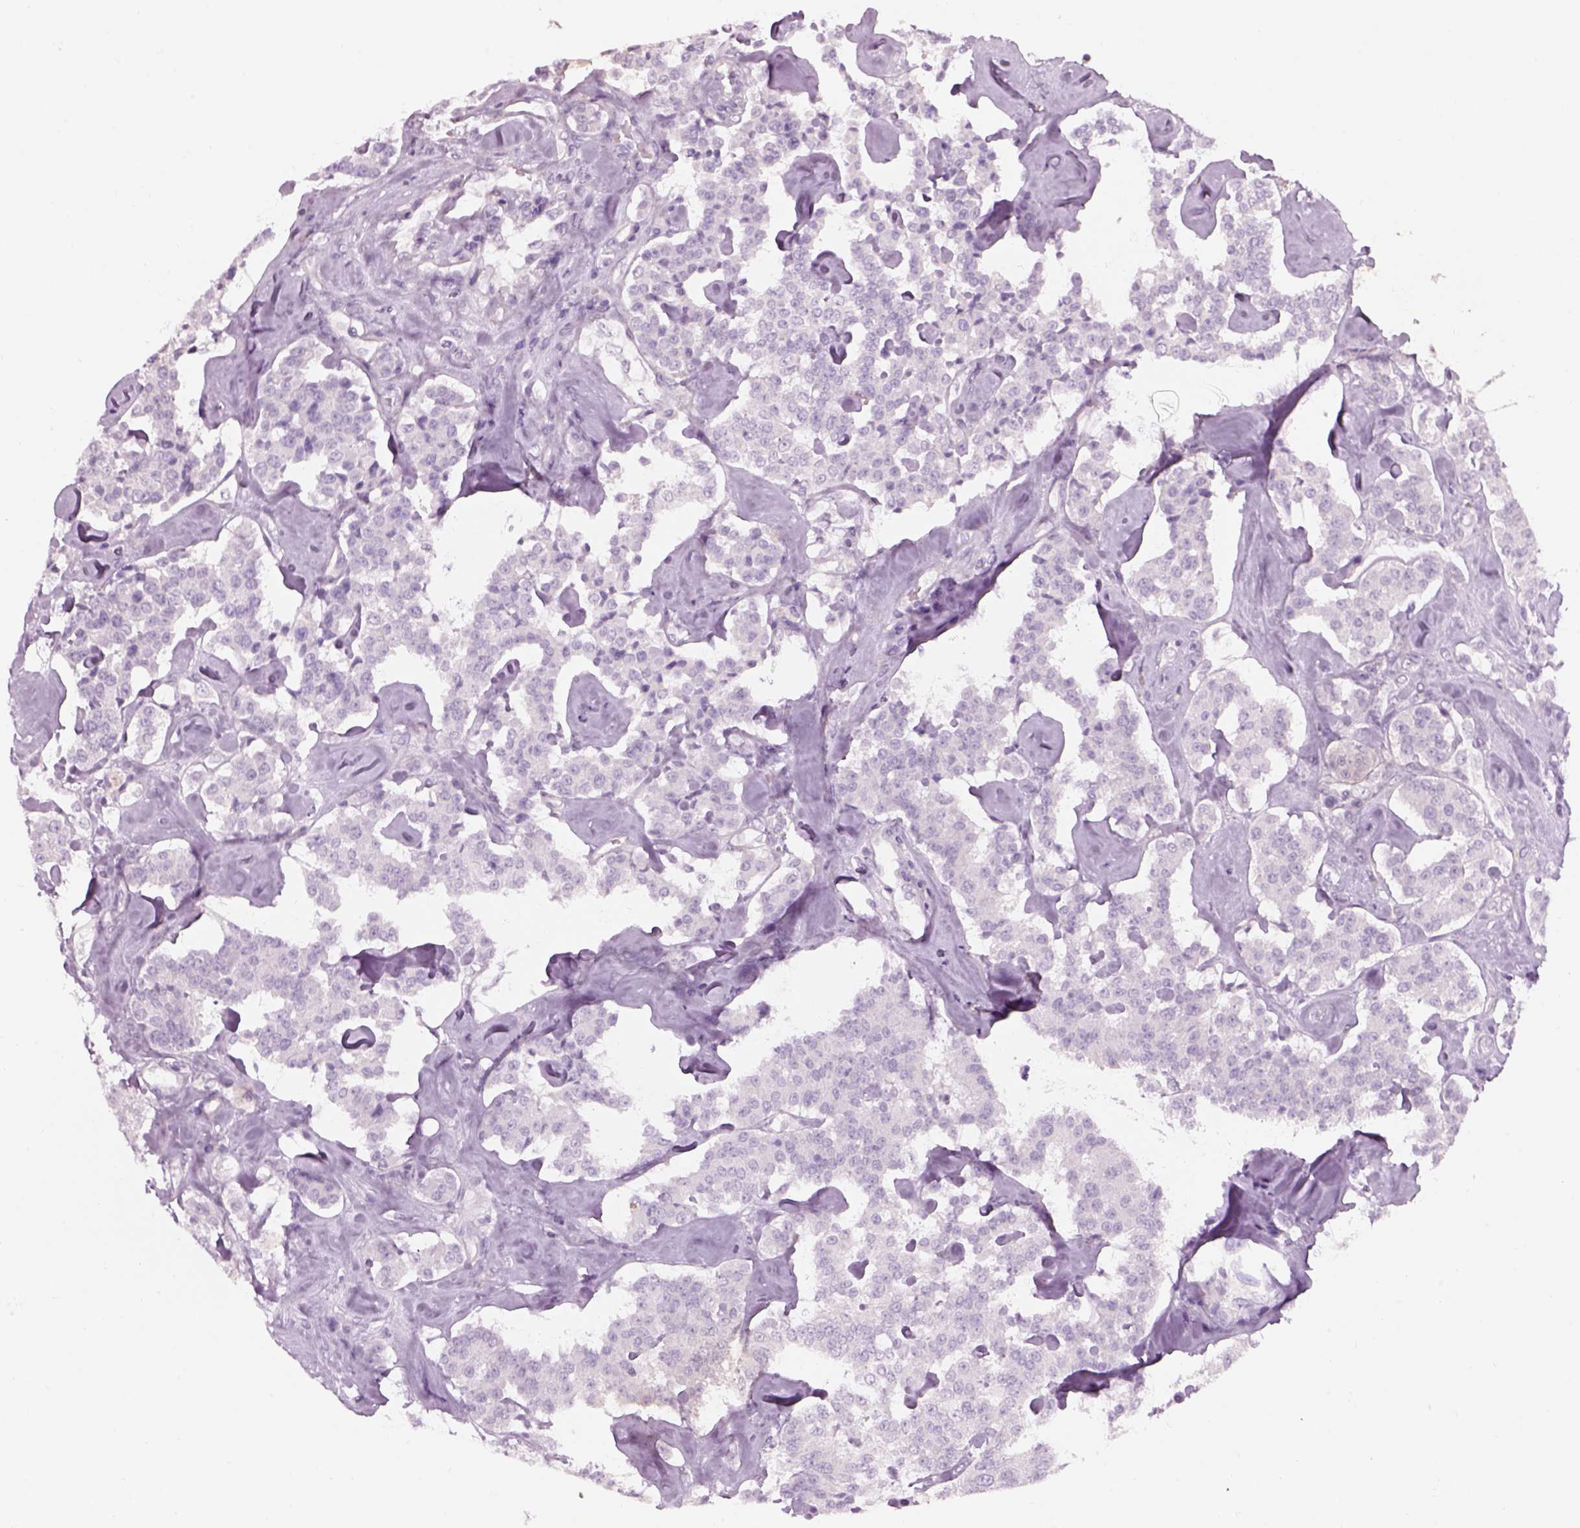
{"staining": {"intensity": "negative", "quantity": "none", "location": "none"}, "tissue": "carcinoid", "cell_type": "Tumor cells", "image_type": "cancer", "snomed": [{"axis": "morphology", "description": "Carcinoid, malignant, NOS"}, {"axis": "topography", "description": "Pancreas"}], "caption": "Tumor cells show no significant expression in carcinoid. Nuclei are stained in blue.", "gene": "GAS2L2", "patient": {"sex": "male", "age": 41}}